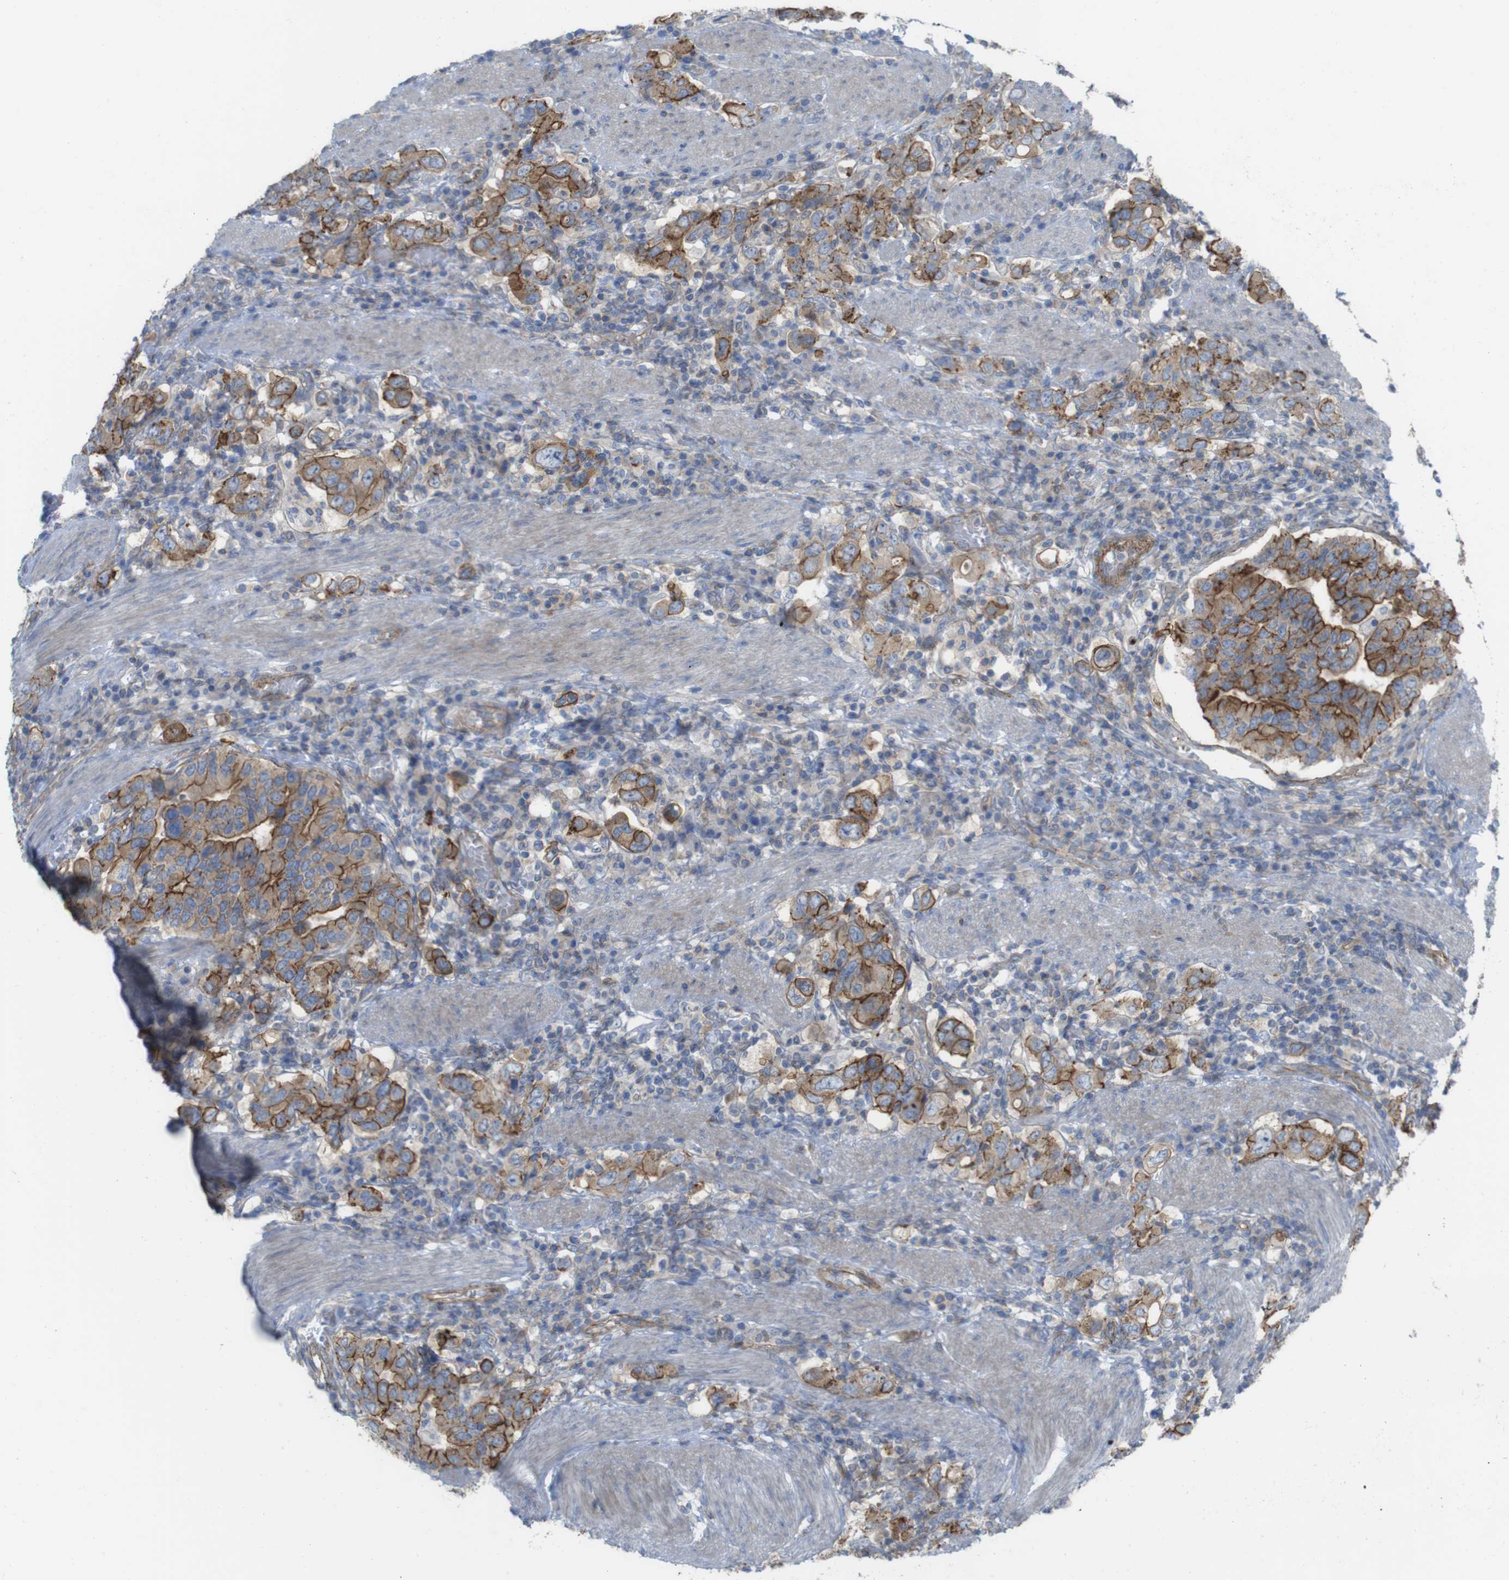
{"staining": {"intensity": "strong", "quantity": "25%-75%", "location": "cytoplasmic/membranous"}, "tissue": "stomach cancer", "cell_type": "Tumor cells", "image_type": "cancer", "snomed": [{"axis": "morphology", "description": "Adenocarcinoma, NOS"}, {"axis": "topography", "description": "Stomach, upper"}], "caption": "IHC micrograph of neoplastic tissue: stomach adenocarcinoma stained using immunohistochemistry shows high levels of strong protein expression localized specifically in the cytoplasmic/membranous of tumor cells, appearing as a cytoplasmic/membranous brown color.", "gene": "PREX2", "patient": {"sex": "male", "age": 62}}